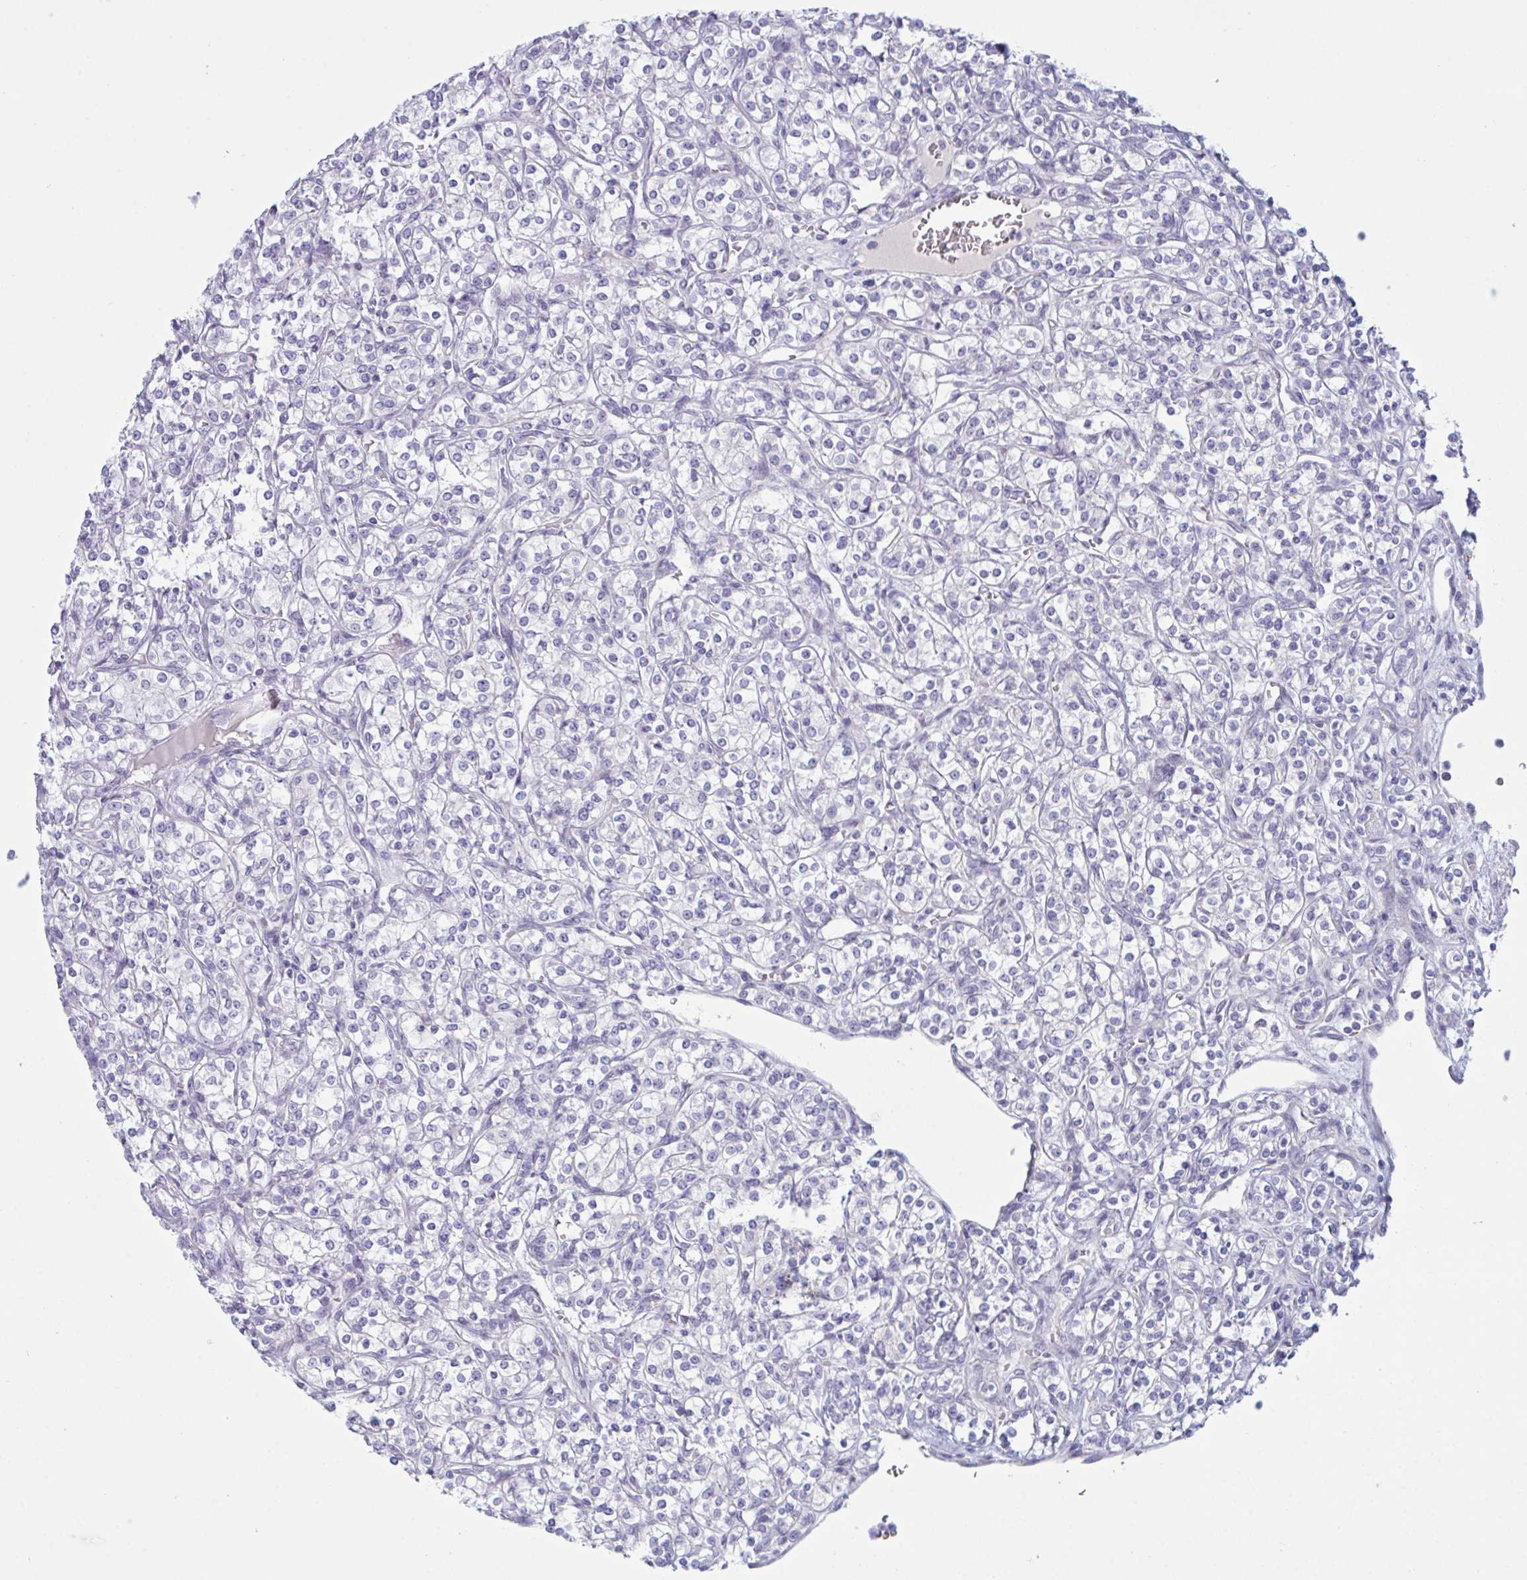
{"staining": {"intensity": "negative", "quantity": "none", "location": "none"}, "tissue": "renal cancer", "cell_type": "Tumor cells", "image_type": "cancer", "snomed": [{"axis": "morphology", "description": "Adenocarcinoma, NOS"}, {"axis": "topography", "description": "Kidney"}], "caption": "This is an immunohistochemistry image of human adenocarcinoma (renal). There is no expression in tumor cells.", "gene": "NAA30", "patient": {"sex": "male", "age": 77}}